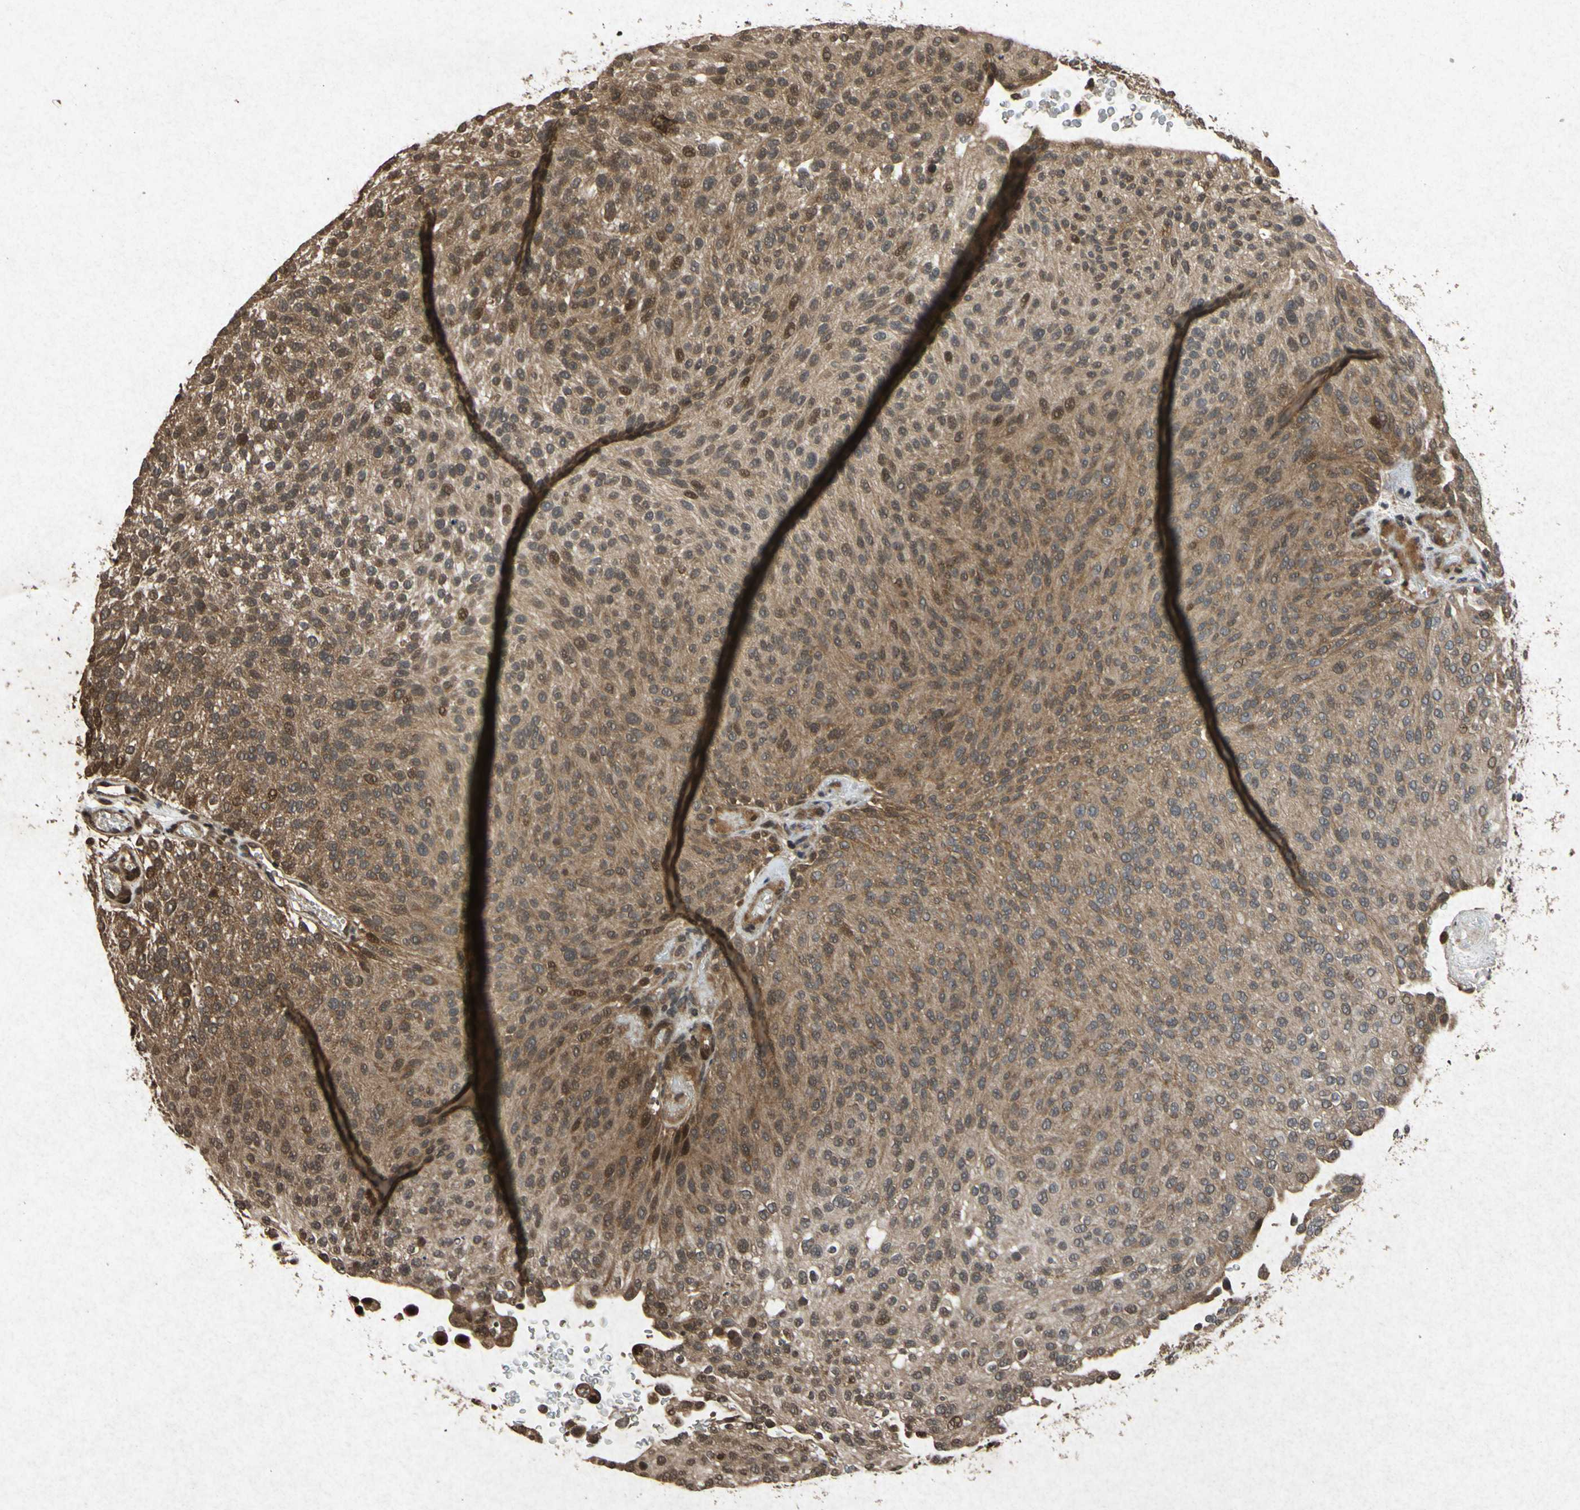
{"staining": {"intensity": "moderate", "quantity": ">75%", "location": "cytoplasmic/membranous,nuclear"}, "tissue": "urothelial cancer", "cell_type": "Tumor cells", "image_type": "cancer", "snomed": [{"axis": "morphology", "description": "Urothelial carcinoma, Low grade"}, {"axis": "topography", "description": "Urinary bladder"}], "caption": "This is a histology image of IHC staining of urothelial carcinoma (low-grade), which shows moderate expression in the cytoplasmic/membranous and nuclear of tumor cells.", "gene": "ATP6V1H", "patient": {"sex": "male", "age": 78}}